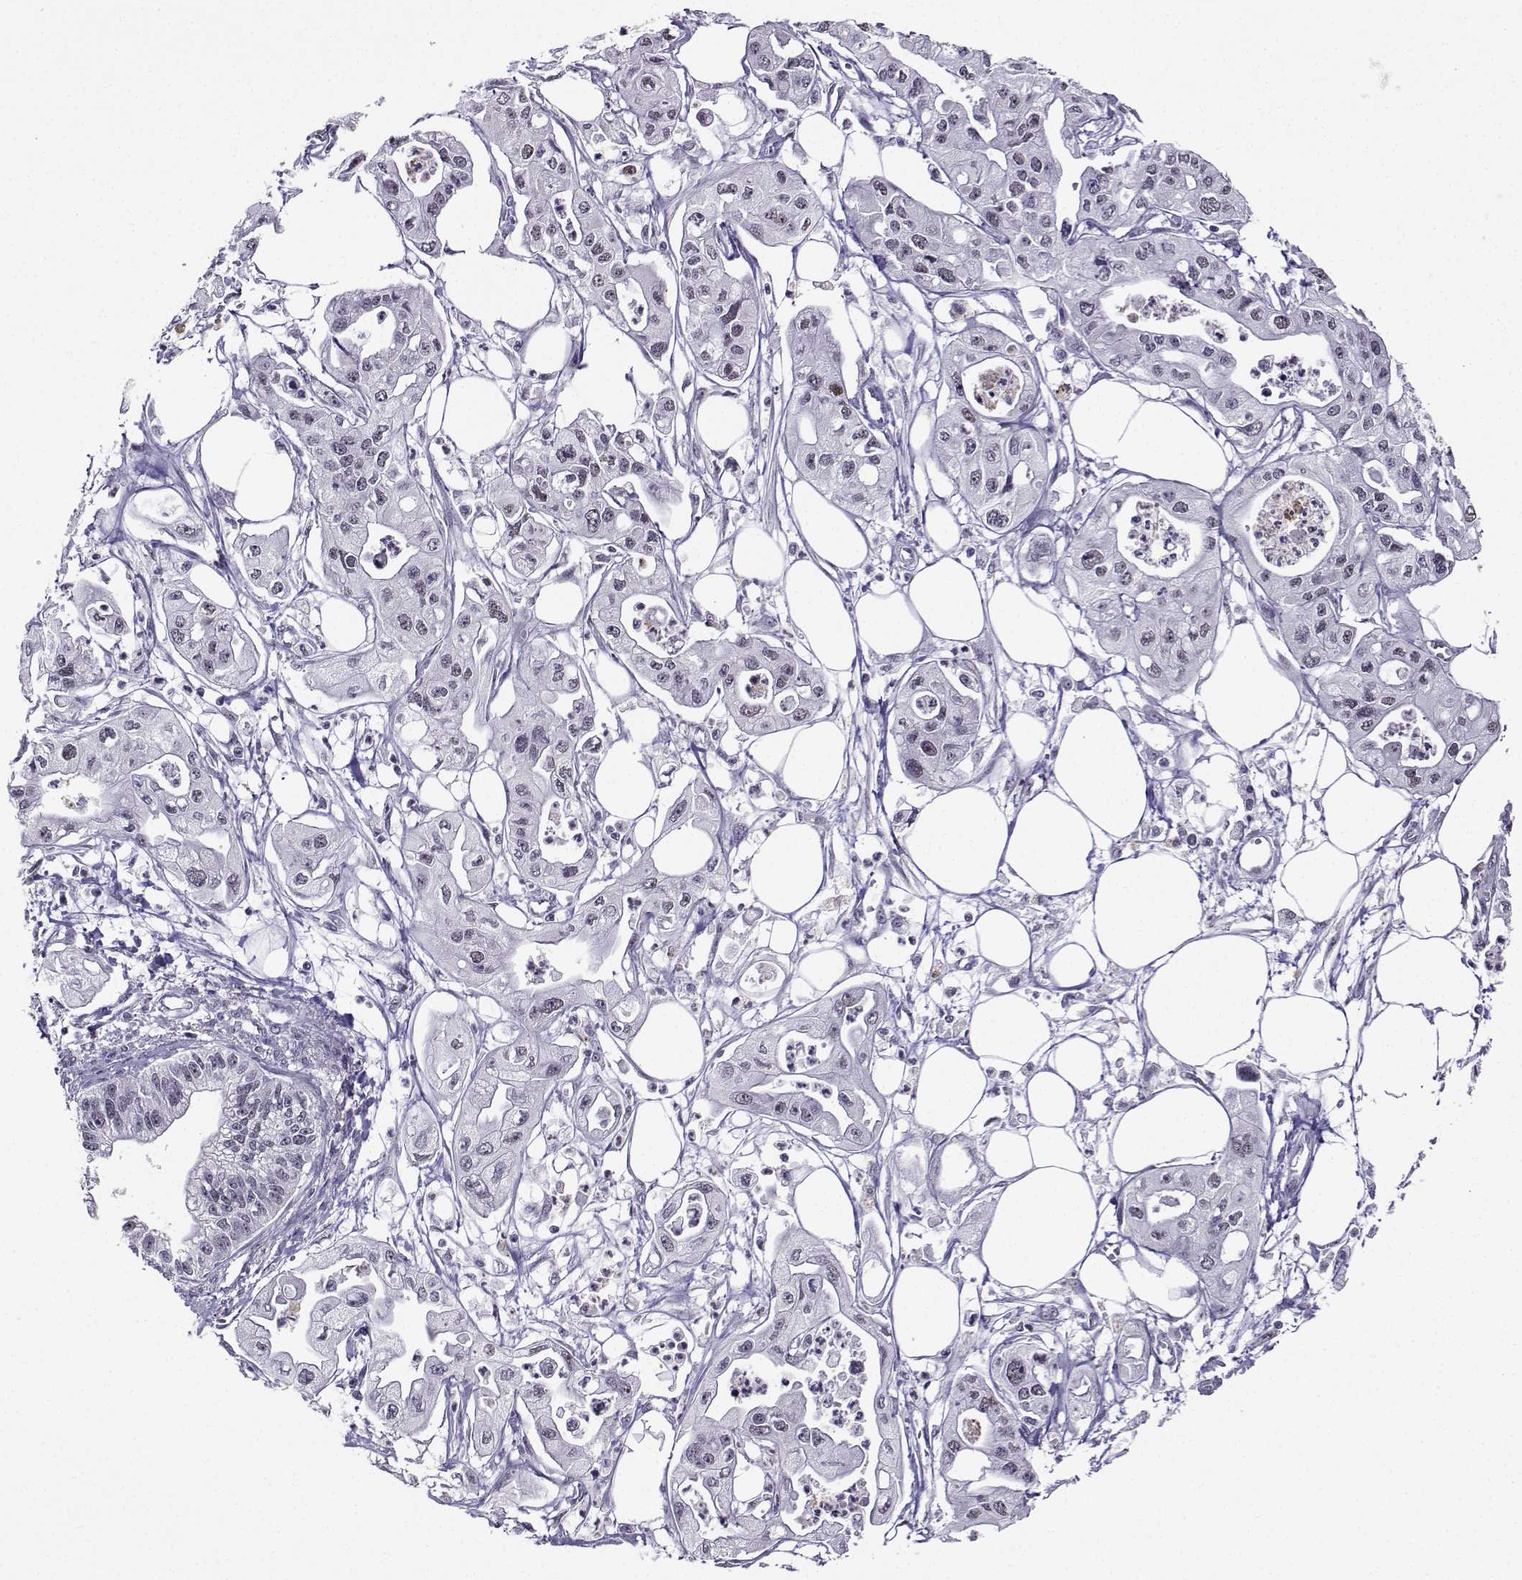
{"staining": {"intensity": "negative", "quantity": "none", "location": "none"}, "tissue": "pancreatic cancer", "cell_type": "Tumor cells", "image_type": "cancer", "snomed": [{"axis": "morphology", "description": "Adenocarcinoma, NOS"}, {"axis": "topography", "description": "Pancreas"}], "caption": "A histopathology image of human pancreatic cancer (adenocarcinoma) is negative for staining in tumor cells.", "gene": "LRFN2", "patient": {"sex": "male", "age": 70}}